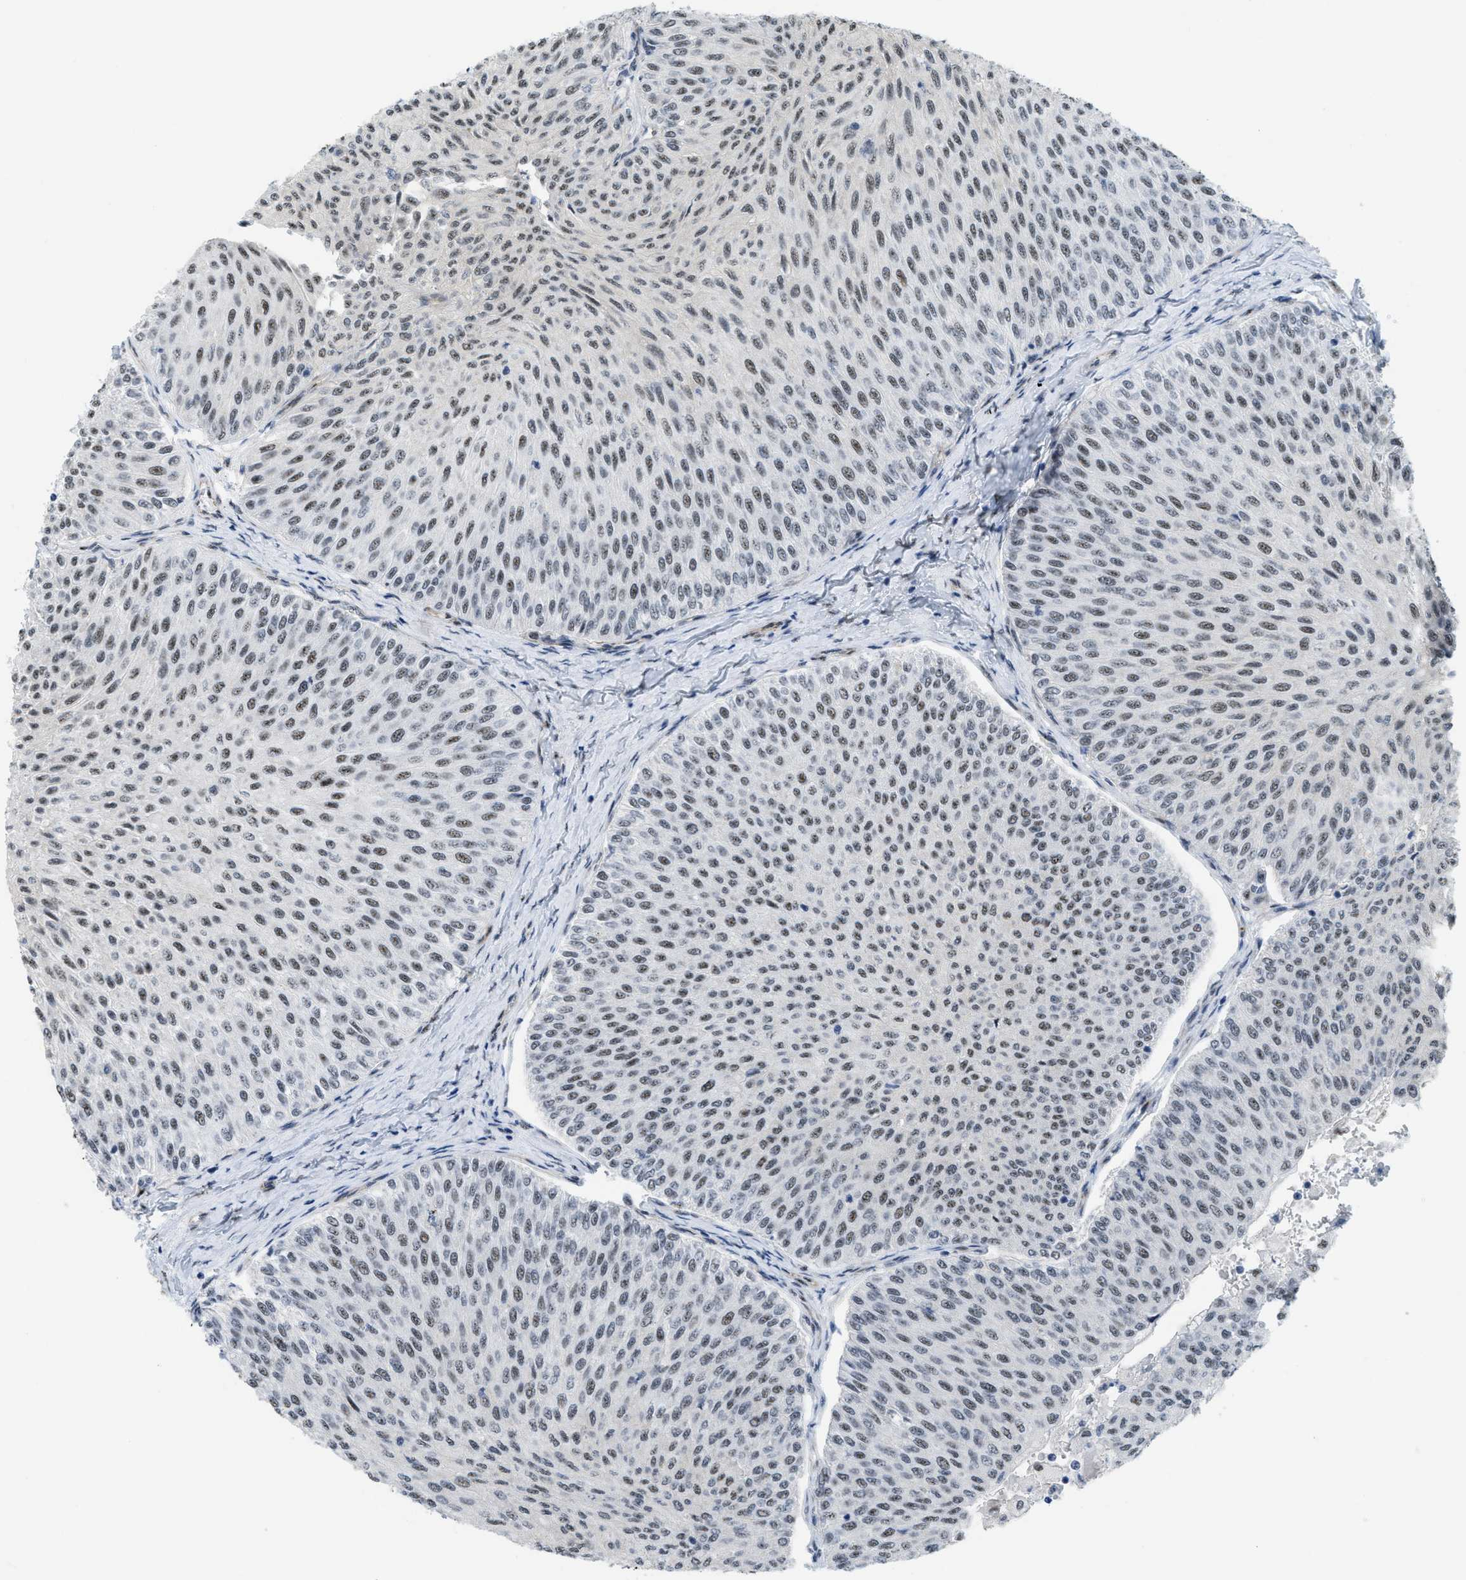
{"staining": {"intensity": "moderate", "quantity": "25%-75%", "location": "nuclear"}, "tissue": "urothelial cancer", "cell_type": "Tumor cells", "image_type": "cancer", "snomed": [{"axis": "morphology", "description": "Urothelial carcinoma, Low grade"}, {"axis": "topography", "description": "Urinary bladder"}], "caption": "Brown immunohistochemical staining in human urothelial carcinoma (low-grade) exhibits moderate nuclear expression in about 25%-75% of tumor cells. (Stains: DAB in brown, nuclei in blue, Microscopy: brightfield microscopy at high magnification).", "gene": "LRRC8B", "patient": {"sex": "male", "age": 78}}